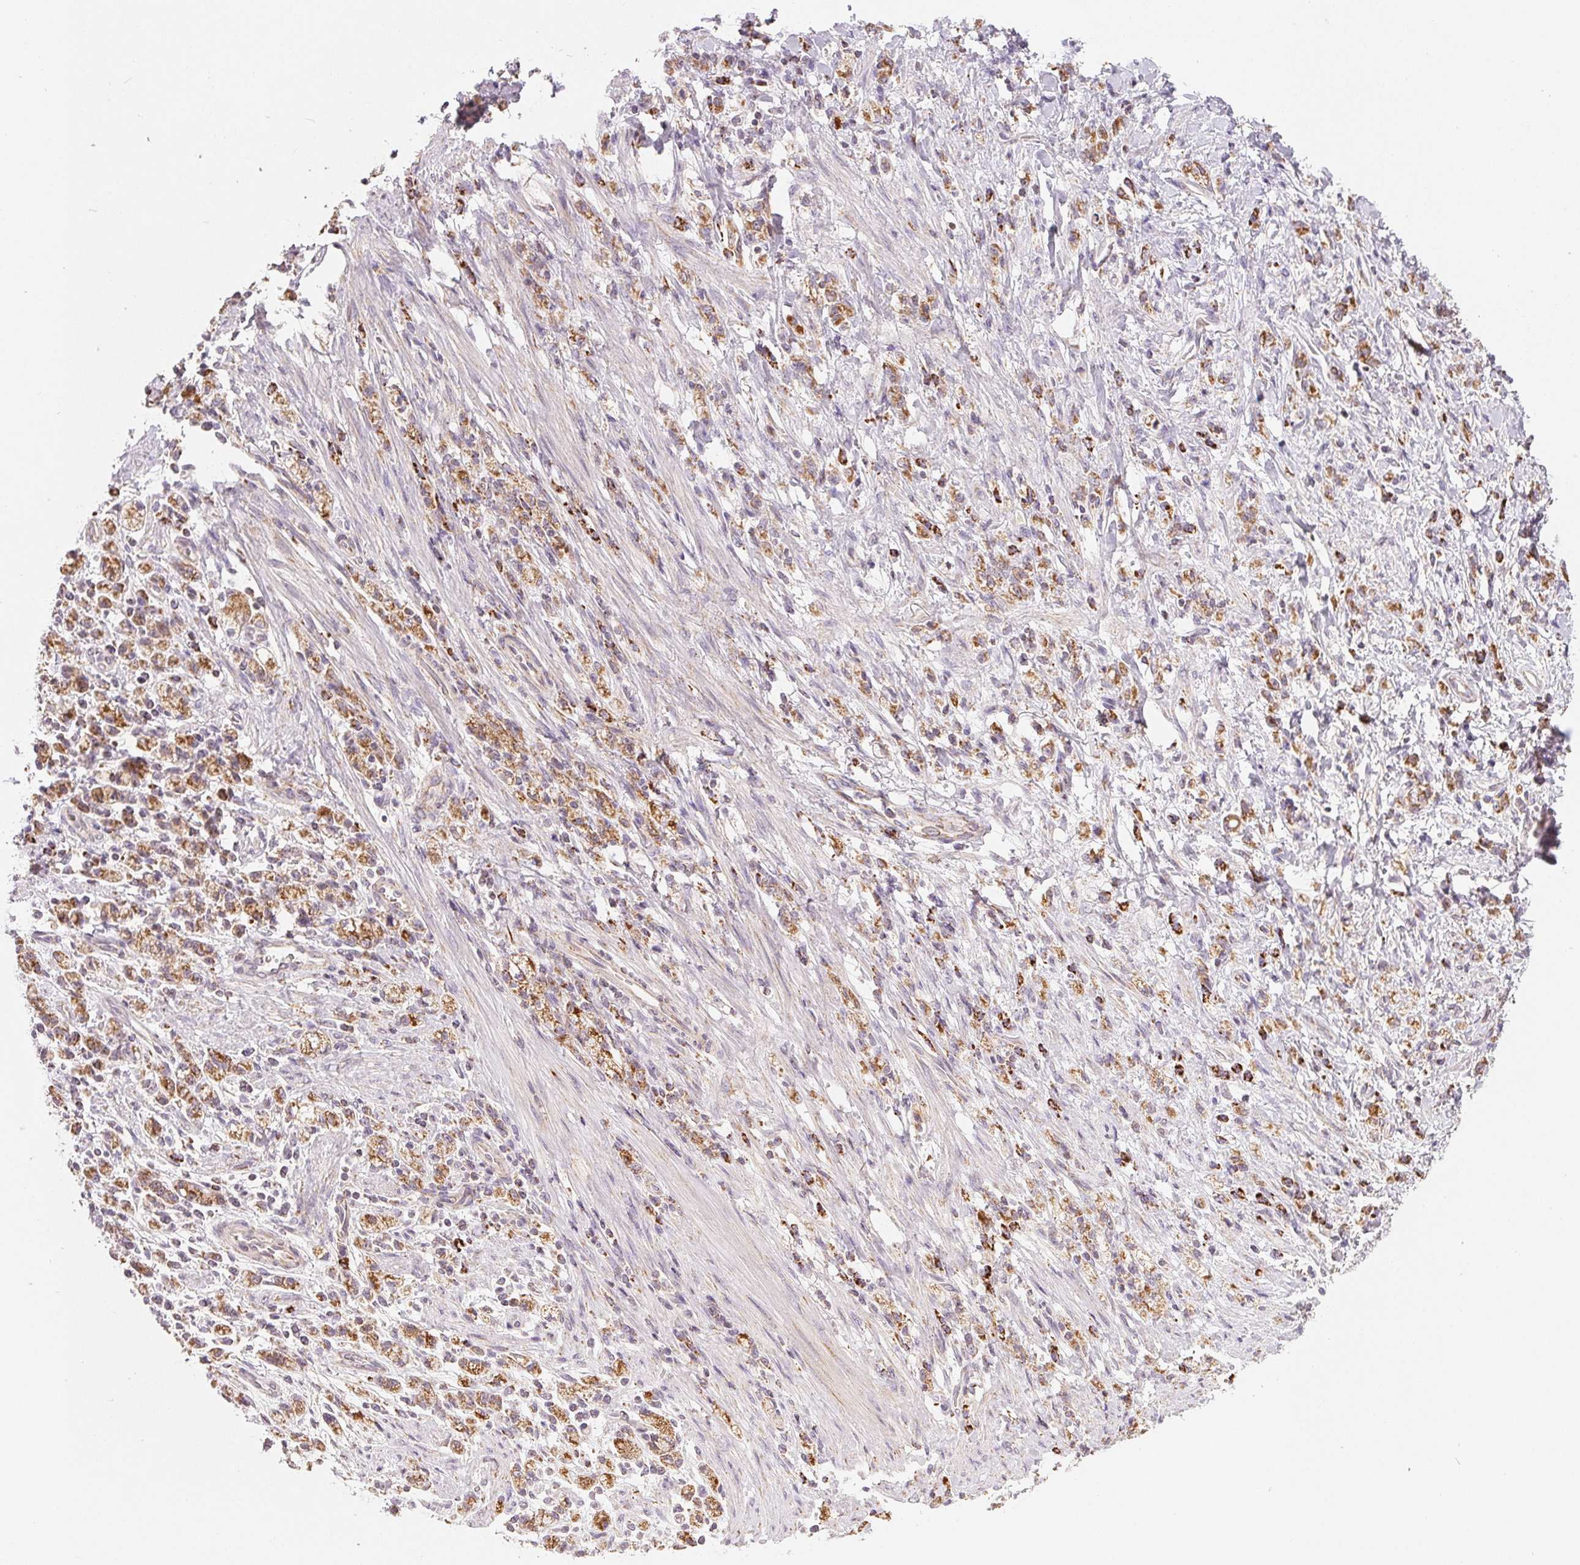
{"staining": {"intensity": "moderate", "quantity": ">75%", "location": "cytoplasmic/membranous"}, "tissue": "stomach cancer", "cell_type": "Tumor cells", "image_type": "cancer", "snomed": [{"axis": "morphology", "description": "Adenocarcinoma, NOS"}, {"axis": "topography", "description": "Stomach"}], "caption": "Immunohistochemistry image of human stomach cancer stained for a protein (brown), which shows medium levels of moderate cytoplasmic/membranous expression in approximately >75% of tumor cells.", "gene": "HINT2", "patient": {"sex": "male", "age": 77}}